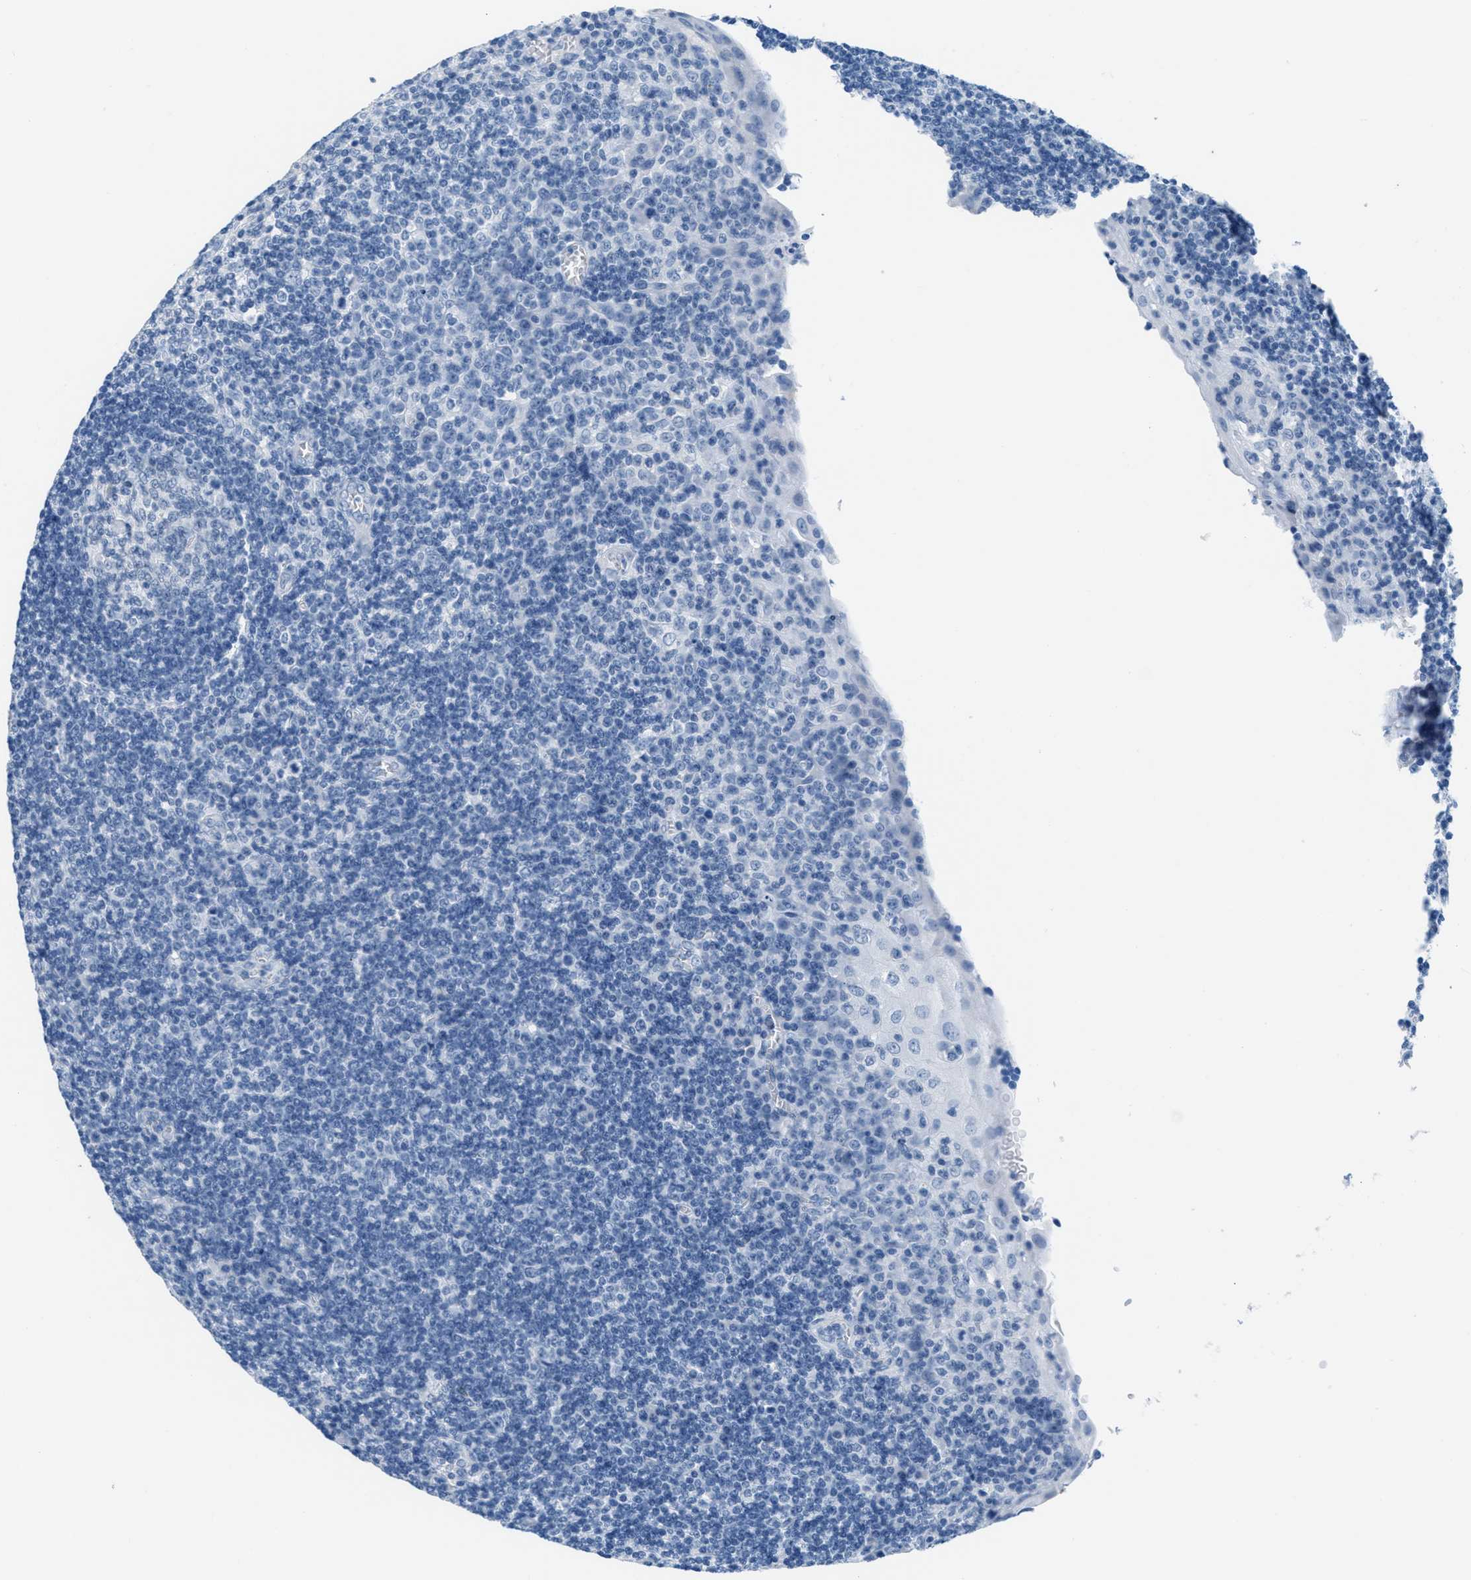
{"staining": {"intensity": "negative", "quantity": "none", "location": "none"}, "tissue": "tonsil", "cell_type": "Germinal center cells", "image_type": "normal", "snomed": [{"axis": "morphology", "description": "Normal tissue, NOS"}, {"axis": "topography", "description": "Tonsil"}], "caption": "IHC micrograph of benign human tonsil stained for a protein (brown), which demonstrates no staining in germinal center cells.", "gene": "MGARP", "patient": {"sex": "male", "age": 37}}